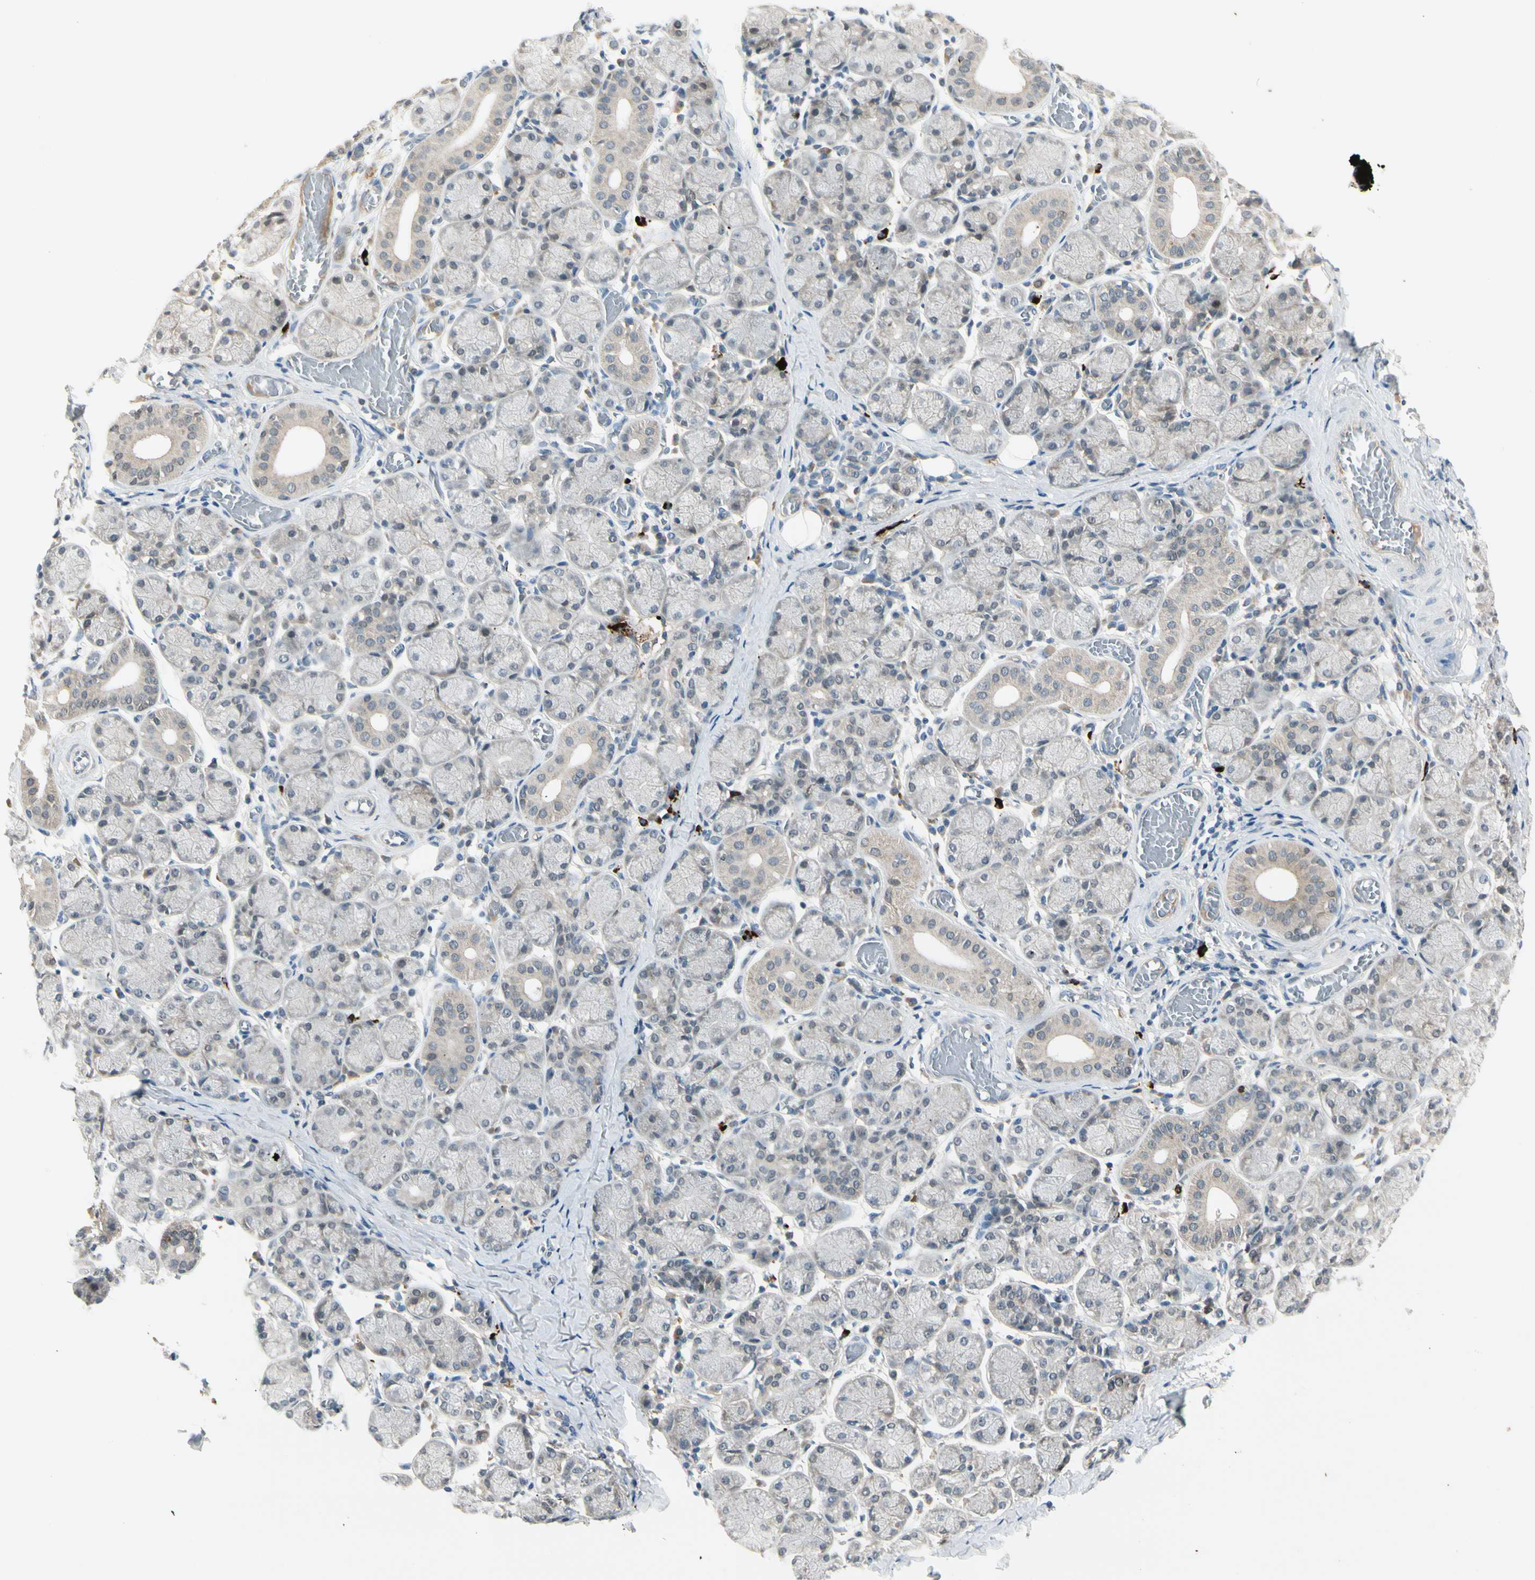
{"staining": {"intensity": "moderate", "quantity": "<25%", "location": "nuclear"}, "tissue": "salivary gland", "cell_type": "Glandular cells", "image_type": "normal", "snomed": [{"axis": "morphology", "description": "Normal tissue, NOS"}, {"axis": "topography", "description": "Salivary gland"}], "caption": "Immunohistochemical staining of unremarkable human salivary gland displays low levels of moderate nuclear positivity in approximately <25% of glandular cells. (DAB (3,3'-diaminobenzidine) = brown stain, brightfield microscopy at high magnification).", "gene": "PITX1", "patient": {"sex": "female", "age": 24}}